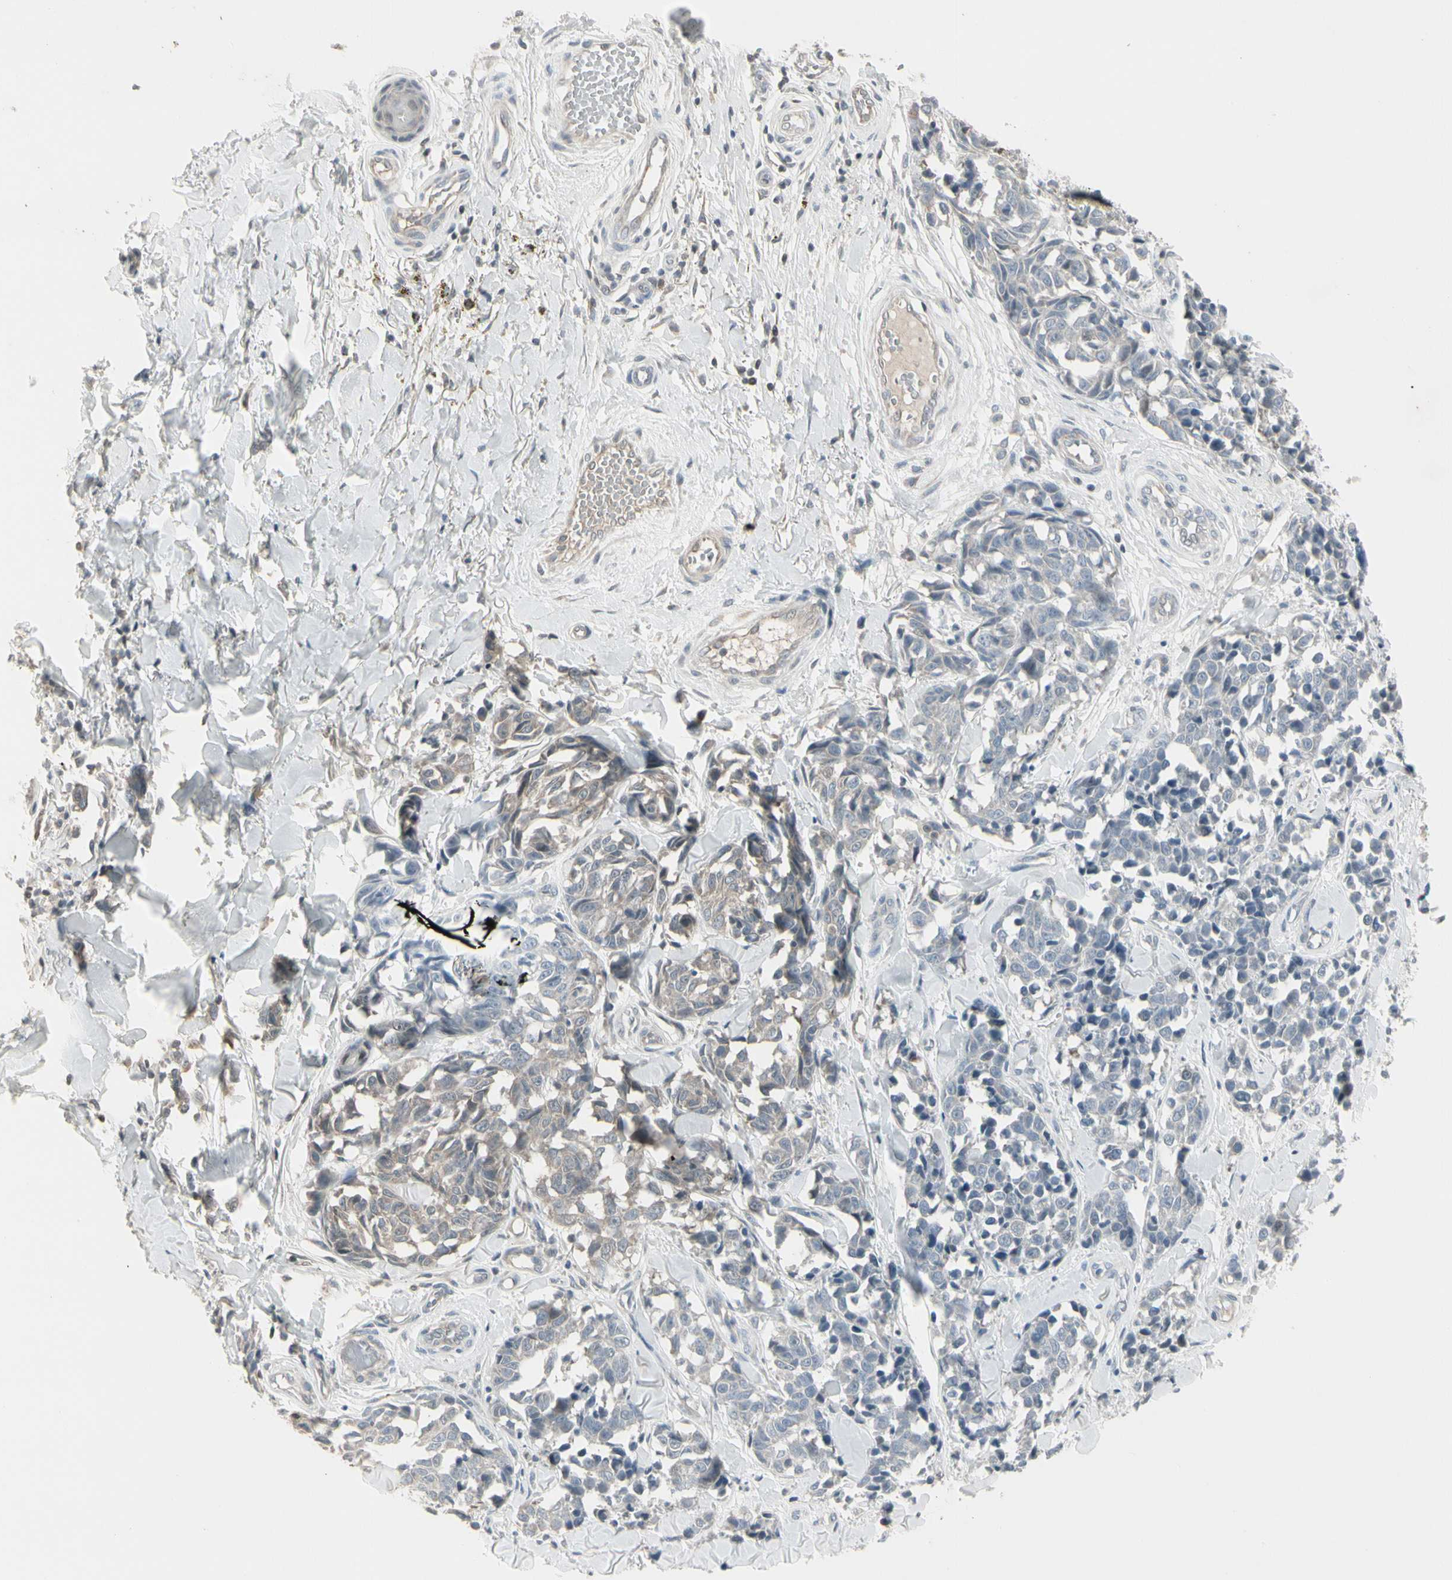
{"staining": {"intensity": "weak", "quantity": "<25%", "location": "cytoplasmic/membranous"}, "tissue": "melanoma", "cell_type": "Tumor cells", "image_type": "cancer", "snomed": [{"axis": "morphology", "description": "Malignant melanoma, NOS"}, {"axis": "topography", "description": "Skin"}], "caption": "The immunohistochemistry image has no significant staining in tumor cells of melanoma tissue.", "gene": "DMPK", "patient": {"sex": "female", "age": 64}}